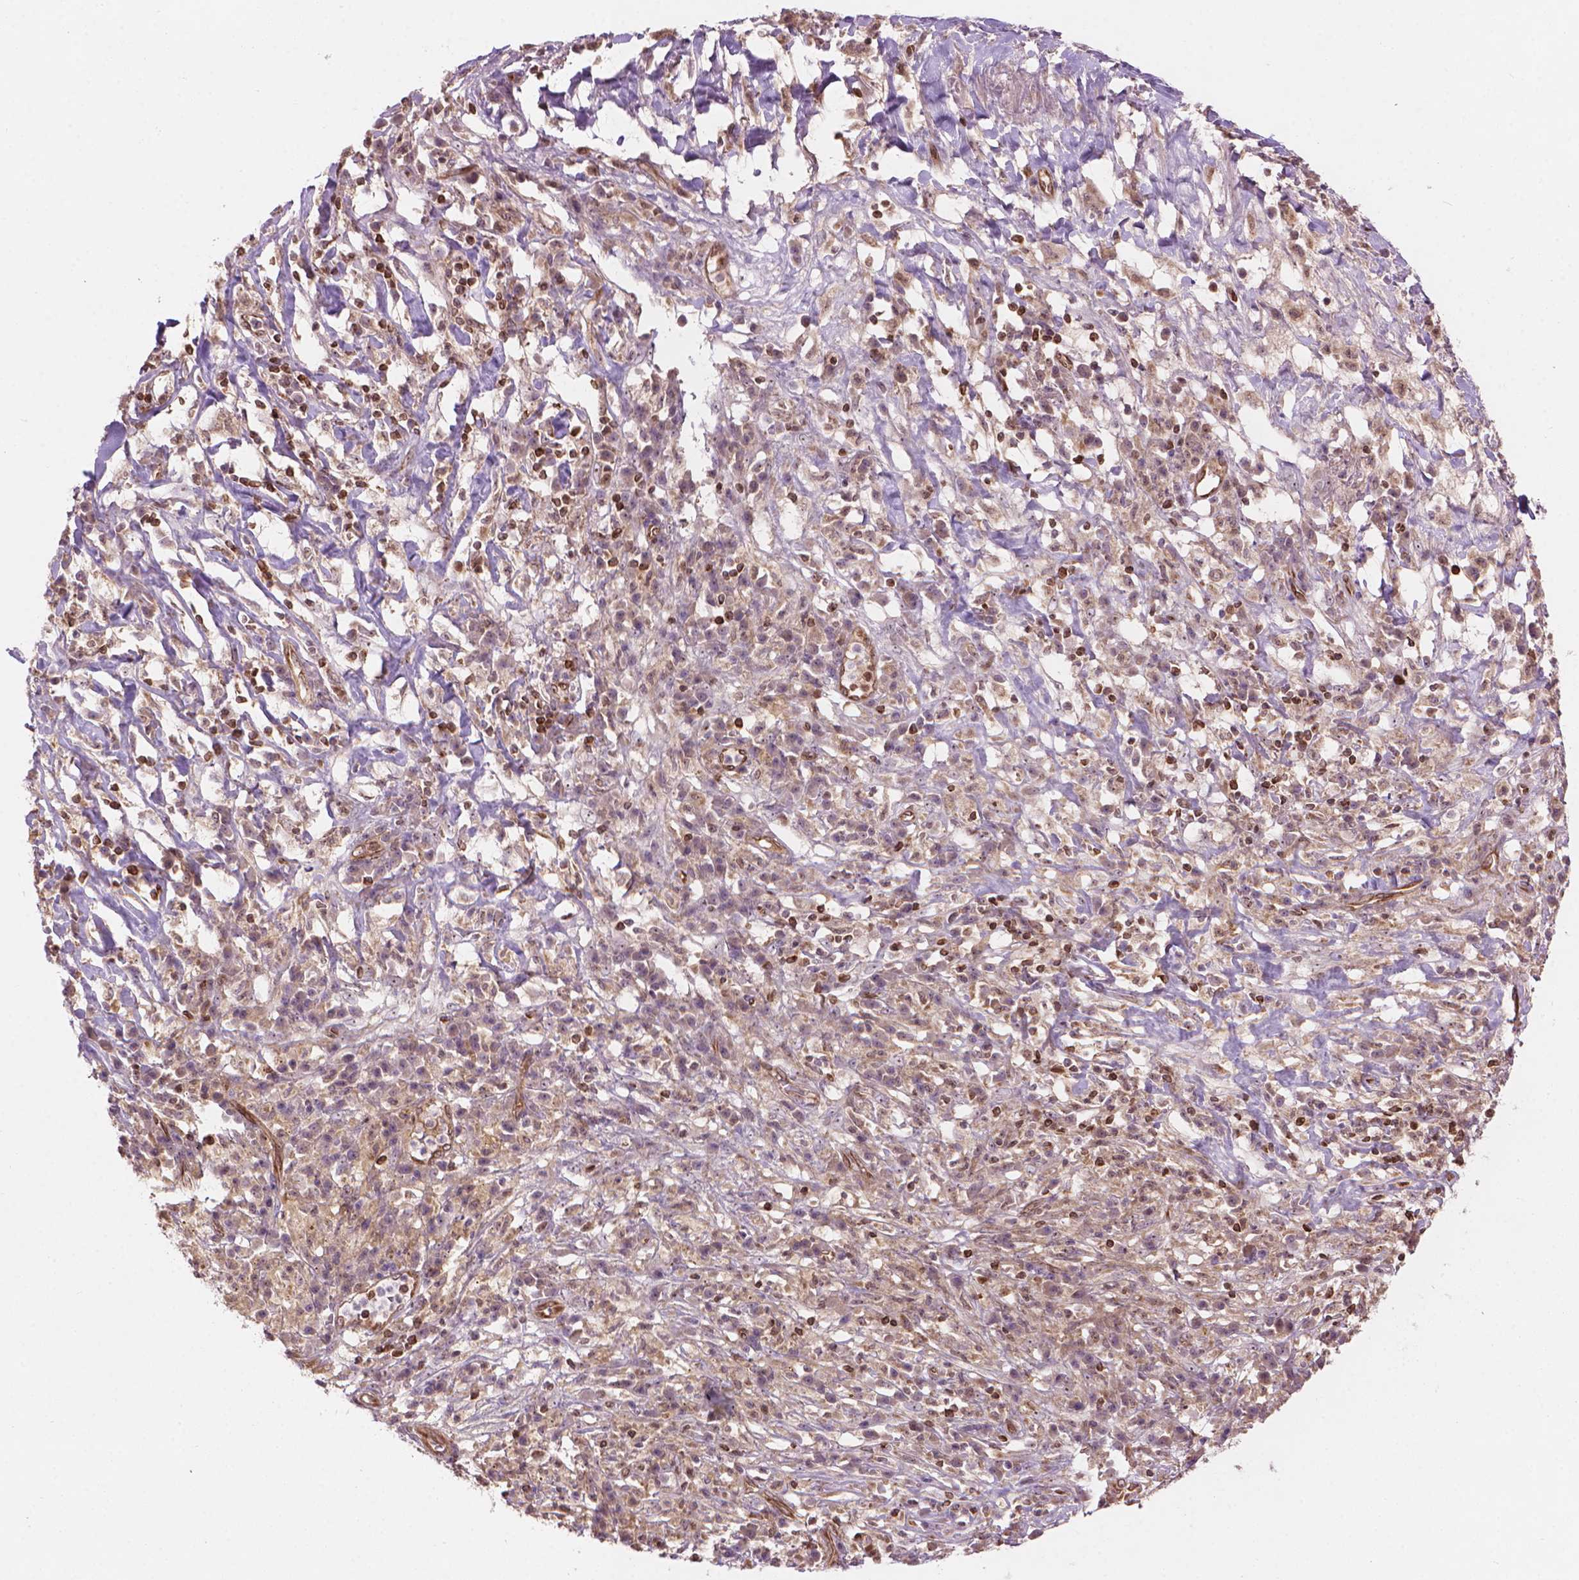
{"staining": {"intensity": "weak", "quantity": ">75%", "location": "cytoplasmic/membranous,nuclear"}, "tissue": "melanoma", "cell_type": "Tumor cells", "image_type": "cancer", "snomed": [{"axis": "morphology", "description": "Malignant melanoma, NOS"}, {"axis": "topography", "description": "Skin"}], "caption": "This photomicrograph reveals immunohistochemistry staining of melanoma, with low weak cytoplasmic/membranous and nuclear expression in about >75% of tumor cells.", "gene": "SMC2", "patient": {"sex": "female", "age": 91}}